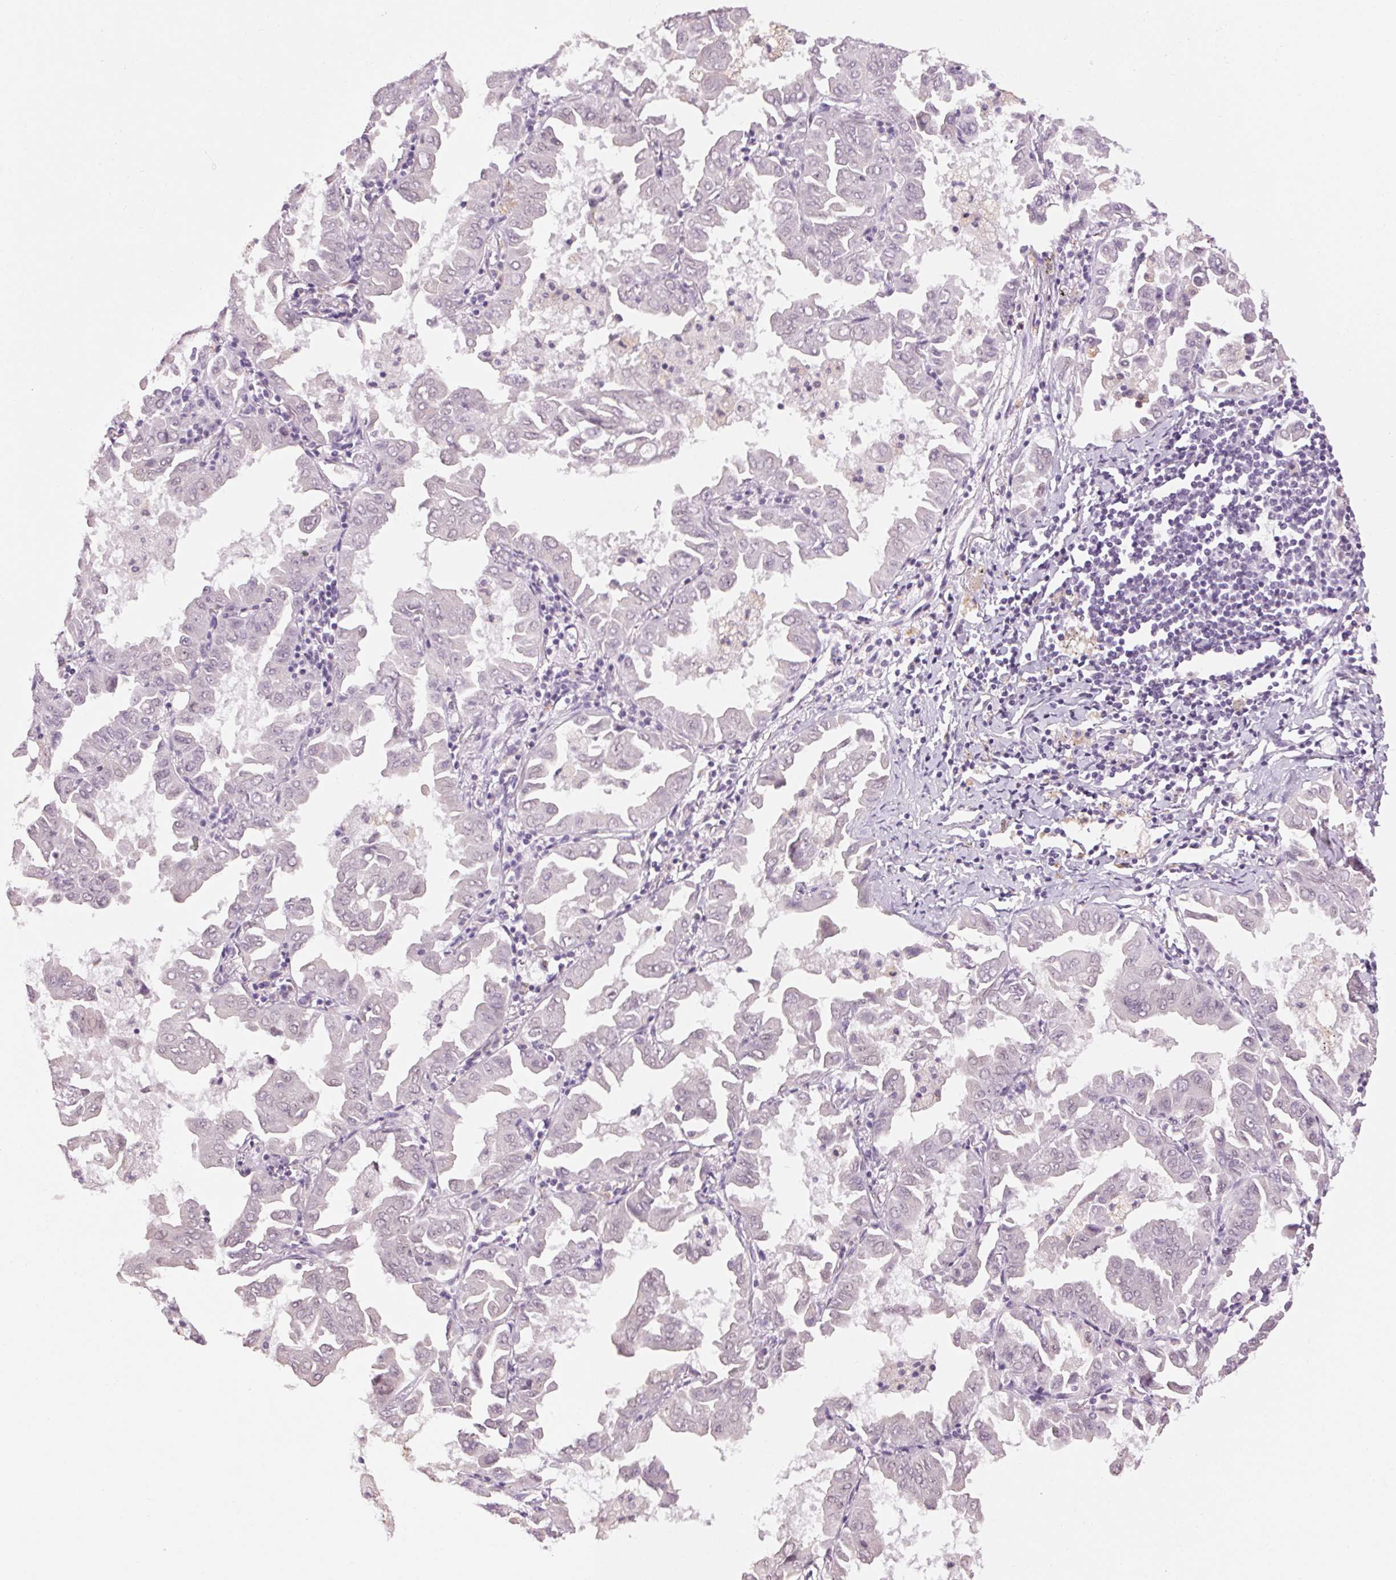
{"staining": {"intensity": "negative", "quantity": "none", "location": "none"}, "tissue": "lung cancer", "cell_type": "Tumor cells", "image_type": "cancer", "snomed": [{"axis": "morphology", "description": "Adenocarcinoma, NOS"}, {"axis": "topography", "description": "Lung"}], "caption": "This is an IHC photomicrograph of human lung cancer. There is no positivity in tumor cells.", "gene": "MPO", "patient": {"sex": "male", "age": 64}}